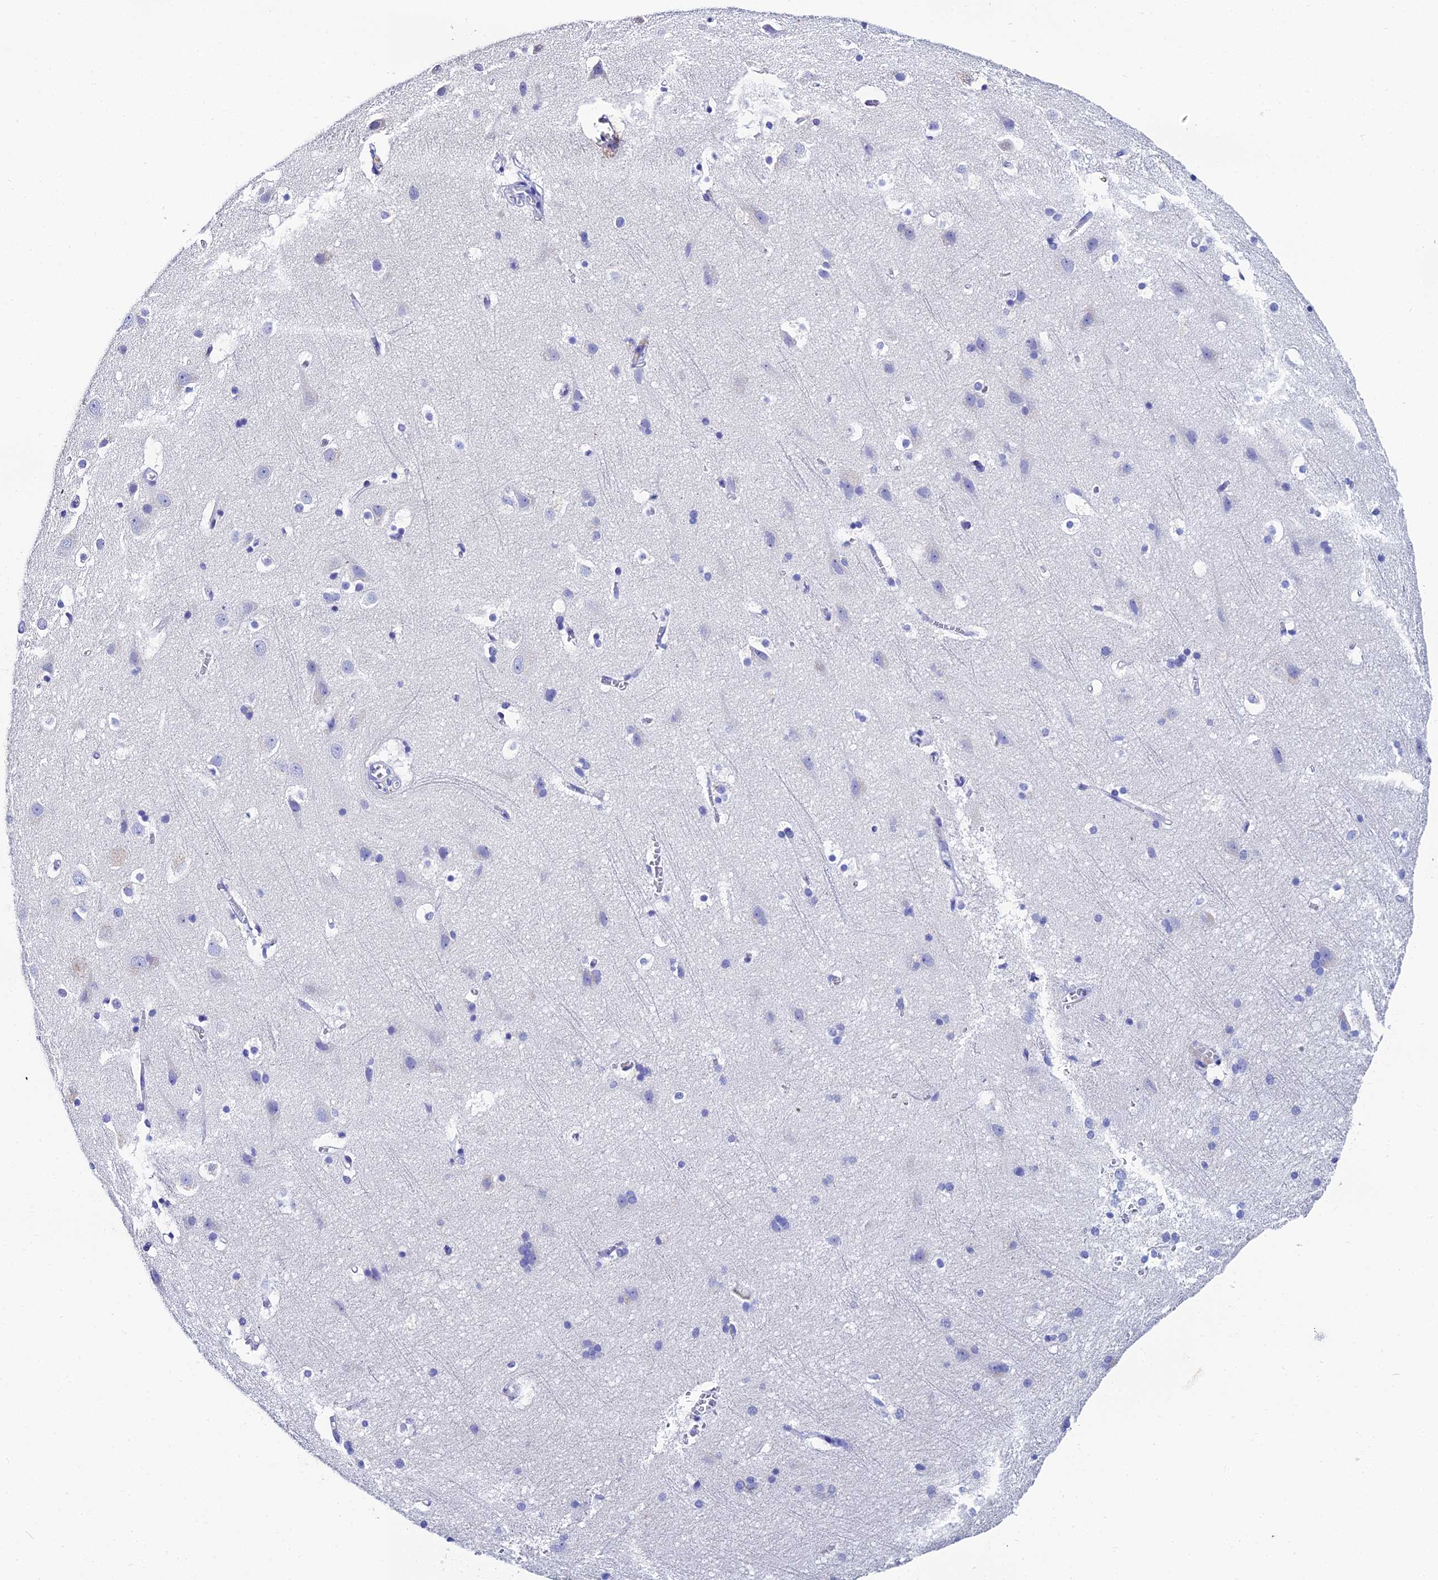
{"staining": {"intensity": "negative", "quantity": "none", "location": "none"}, "tissue": "cerebral cortex", "cell_type": "Endothelial cells", "image_type": "normal", "snomed": [{"axis": "morphology", "description": "Normal tissue, NOS"}, {"axis": "topography", "description": "Cerebral cortex"}], "caption": "DAB (3,3'-diaminobenzidine) immunohistochemical staining of benign human cerebral cortex demonstrates no significant staining in endothelial cells. The staining is performed using DAB brown chromogen with nuclei counter-stained in using hematoxylin.", "gene": "OCM2", "patient": {"sex": "male", "age": 54}}